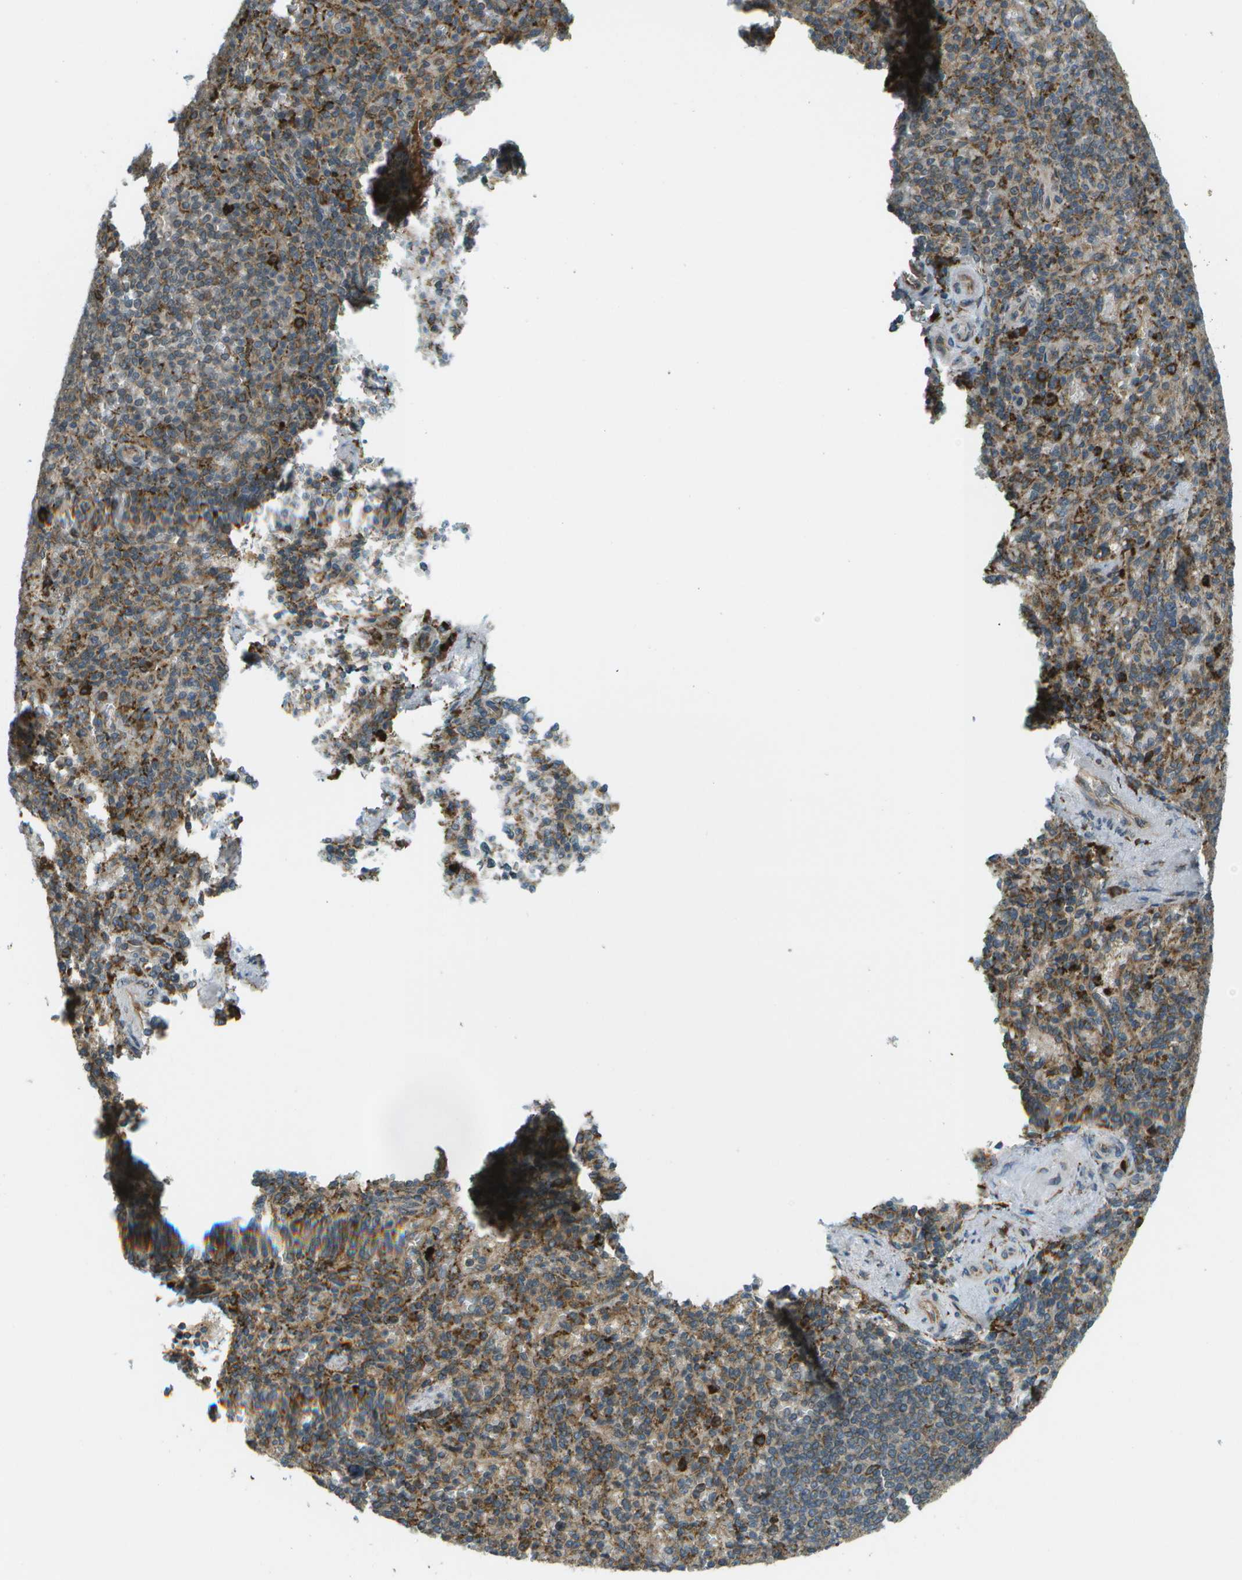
{"staining": {"intensity": "strong", "quantity": "25%-75%", "location": "cytoplasmic/membranous"}, "tissue": "spleen", "cell_type": "Cells in red pulp", "image_type": "normal", "snomed": [{"axis": "morphology", "description": "Normal tissue, NOS"}, {"axis": "topography", "description": "Spleen"}], "caption": "Immunohistochemistry (IHC) (DAB) staining of unremarkable spleen demonstrates strong cytoplasmic/membranous protein positivity in about 25%-75% of cells in red pulp.", "gene": "USP30", "patient": {"sex": "female", "age": 74}}